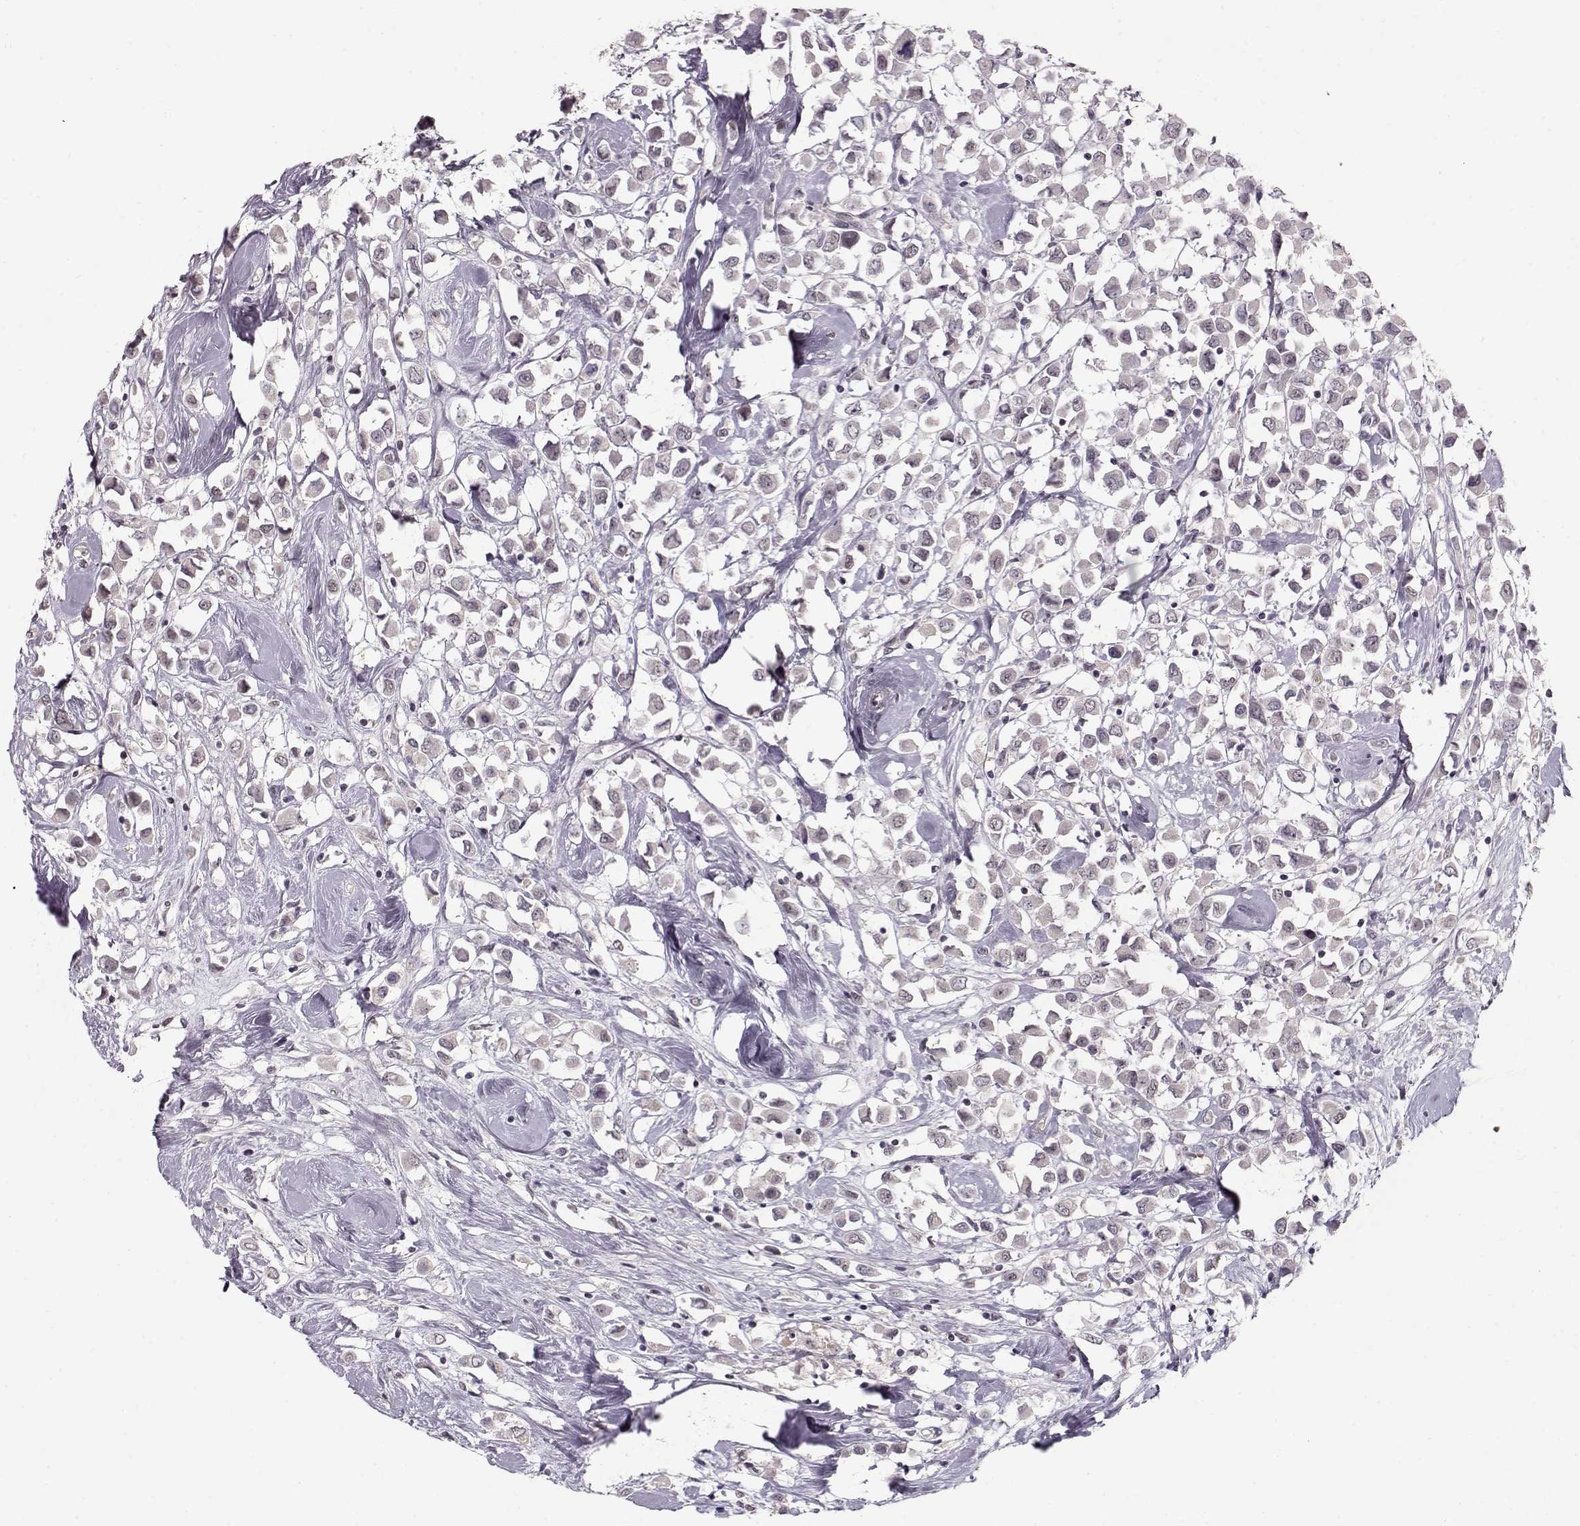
{"staining": {"intensity": "negative", "quantity": "none", "location": "none"}, "tissue": "breast cancer", "cell_type": "Tumor cells", "image_type": "cancer", "snomed": [{"axis": "morphology", "description": "Duct carcinoma"}, {"axis": "topography", "description": "Breast"}], "caption": "This image is of breast cancer stained with immunohistochemistry (IHC) to label a protein in brown with the nuclei are counter-stained blue. There is no expression in tumor cells.", "gene": "PCP4", "patient": {"sex": "female", "age": 61}}